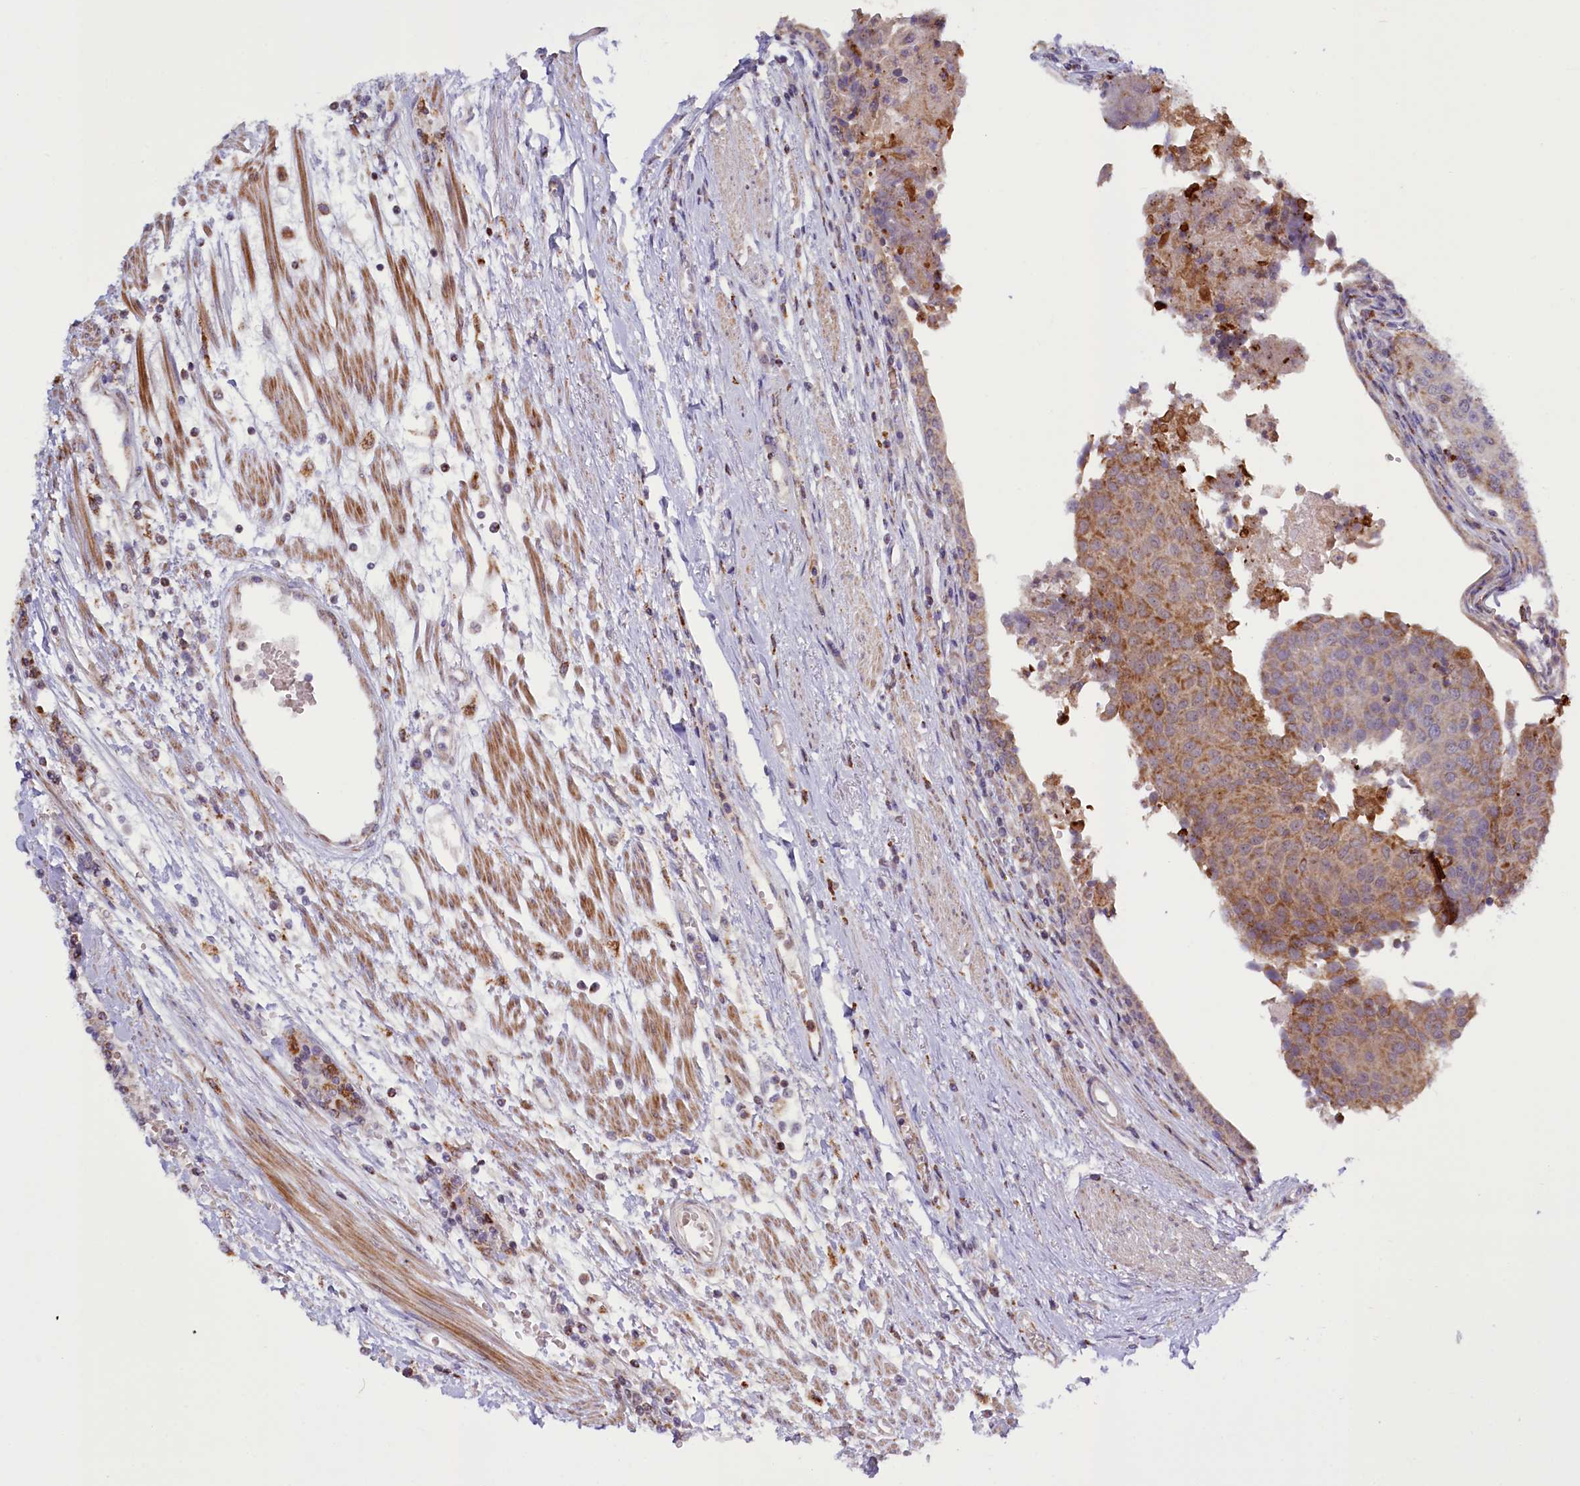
{"staining": {"intensity": "moderate", "quantity": ">75%", "location": "cytoplasmic/membranous"}, "tissue": "urothelial cancer", "cell_type": "Tumor cells", "image_type": "cancer", "snomed": [{"axis": "morphology", "description": "Urothelial carcinoma, High grade"}, {"axis": "topography", "description": "Urinary bladder"}], "caption": "Moderate cytoplasmic/membranous protein staining is seen in about >75% of tumor cells in high-grade urothelial carcinoma.", "gene": "DYNC2H1", "patient": {"sex": "female", "age": 85}}